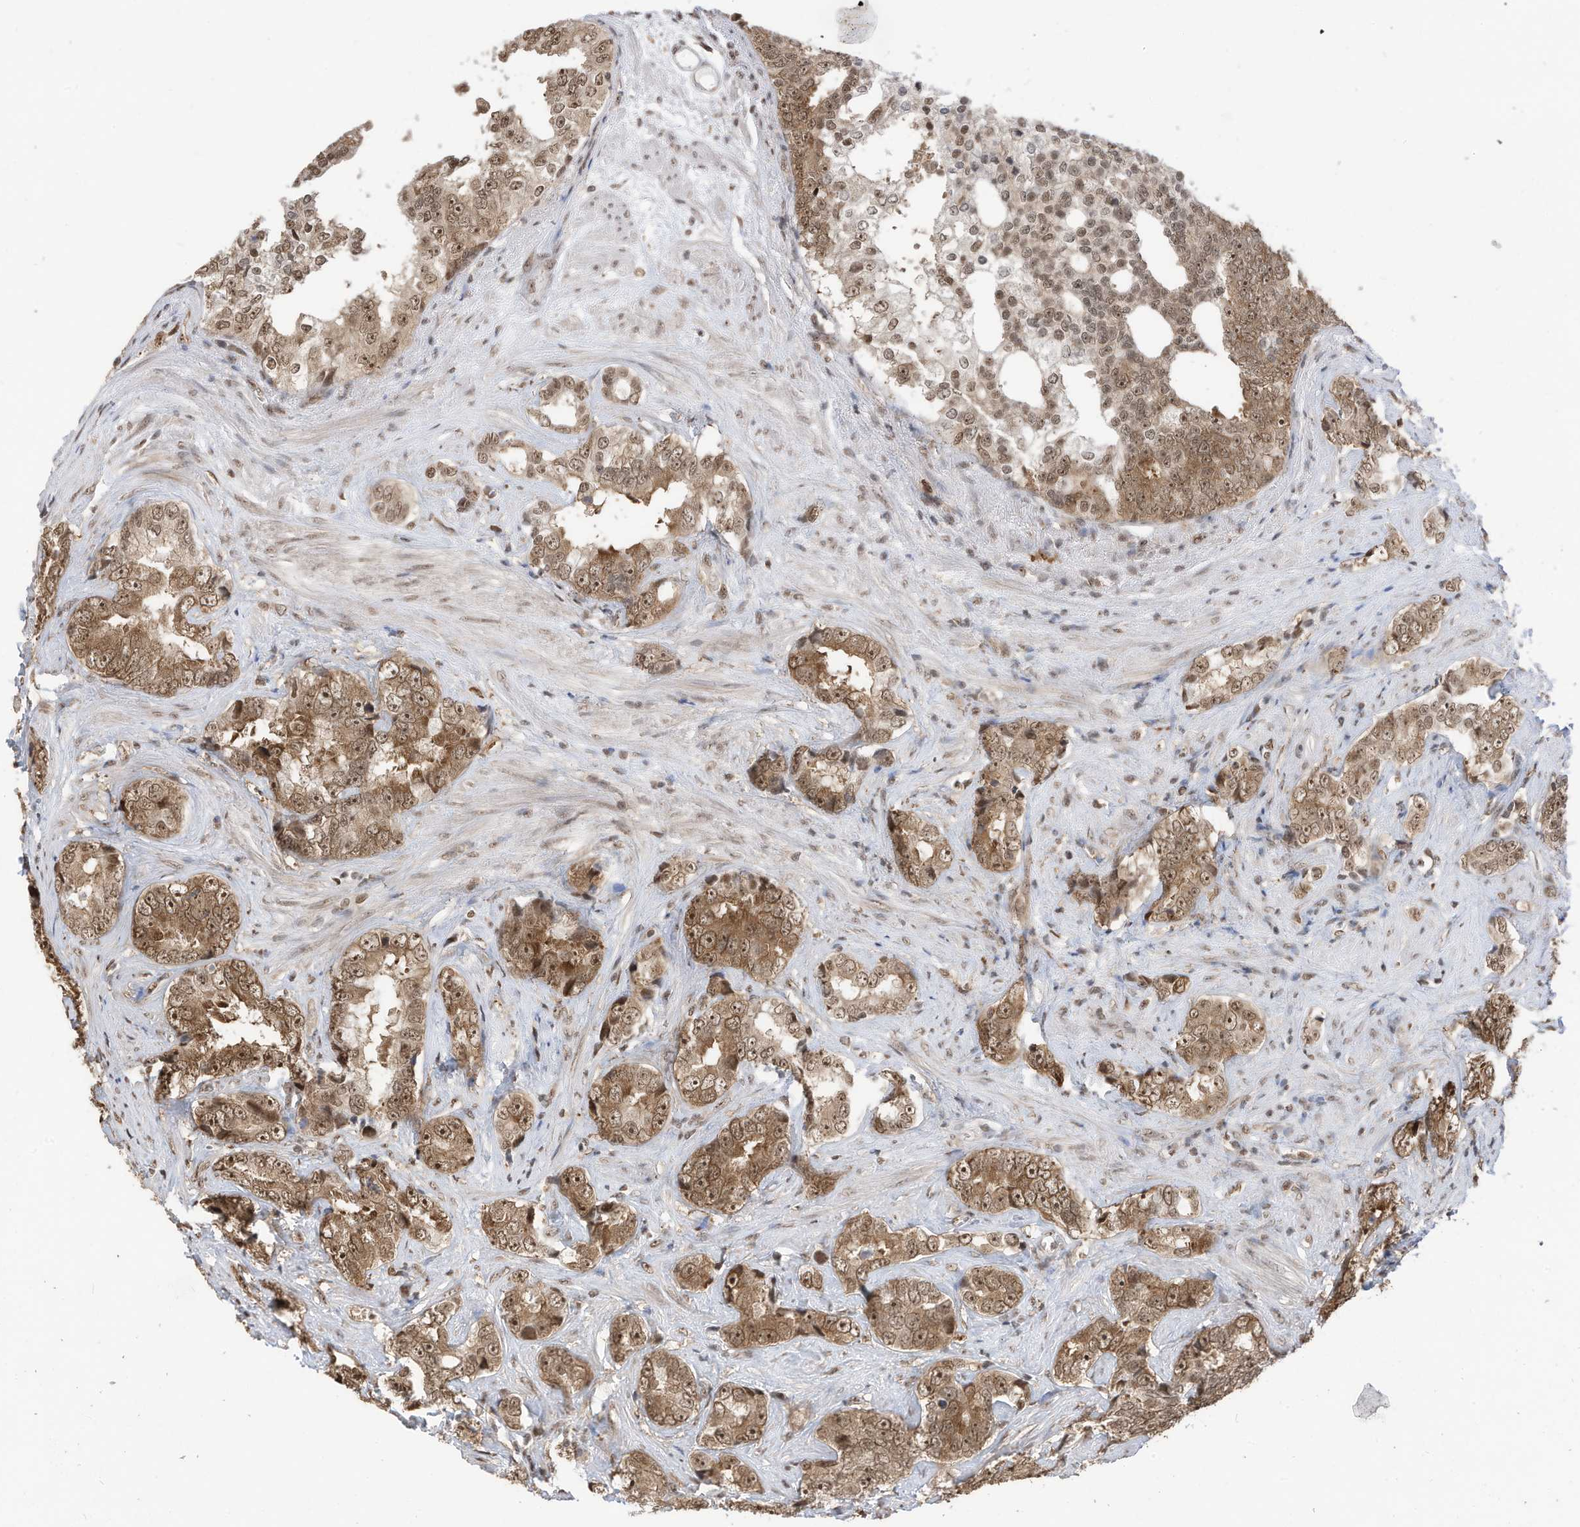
{"staining": {"intensity": "moderate", "quantity": ">75%", "location": "cytoplasmic/membranous,nuclear"}, "tissue": "prostate cancer", "cell_type": "Tumor cells", "image_type": "cancer", "snomed": [{"axis": "morphology", "description": "Adenocarcinoma, High grade"}, {"axis": "topography", "description": "Prostate"}], "caption": "Prostate cancer stained for a protein displays moderate cytoplasmic/membranous and nuclear positivity in tumor cells.", "gene": "ZNF195", "patient": {"sex": "male", "age": 66}}